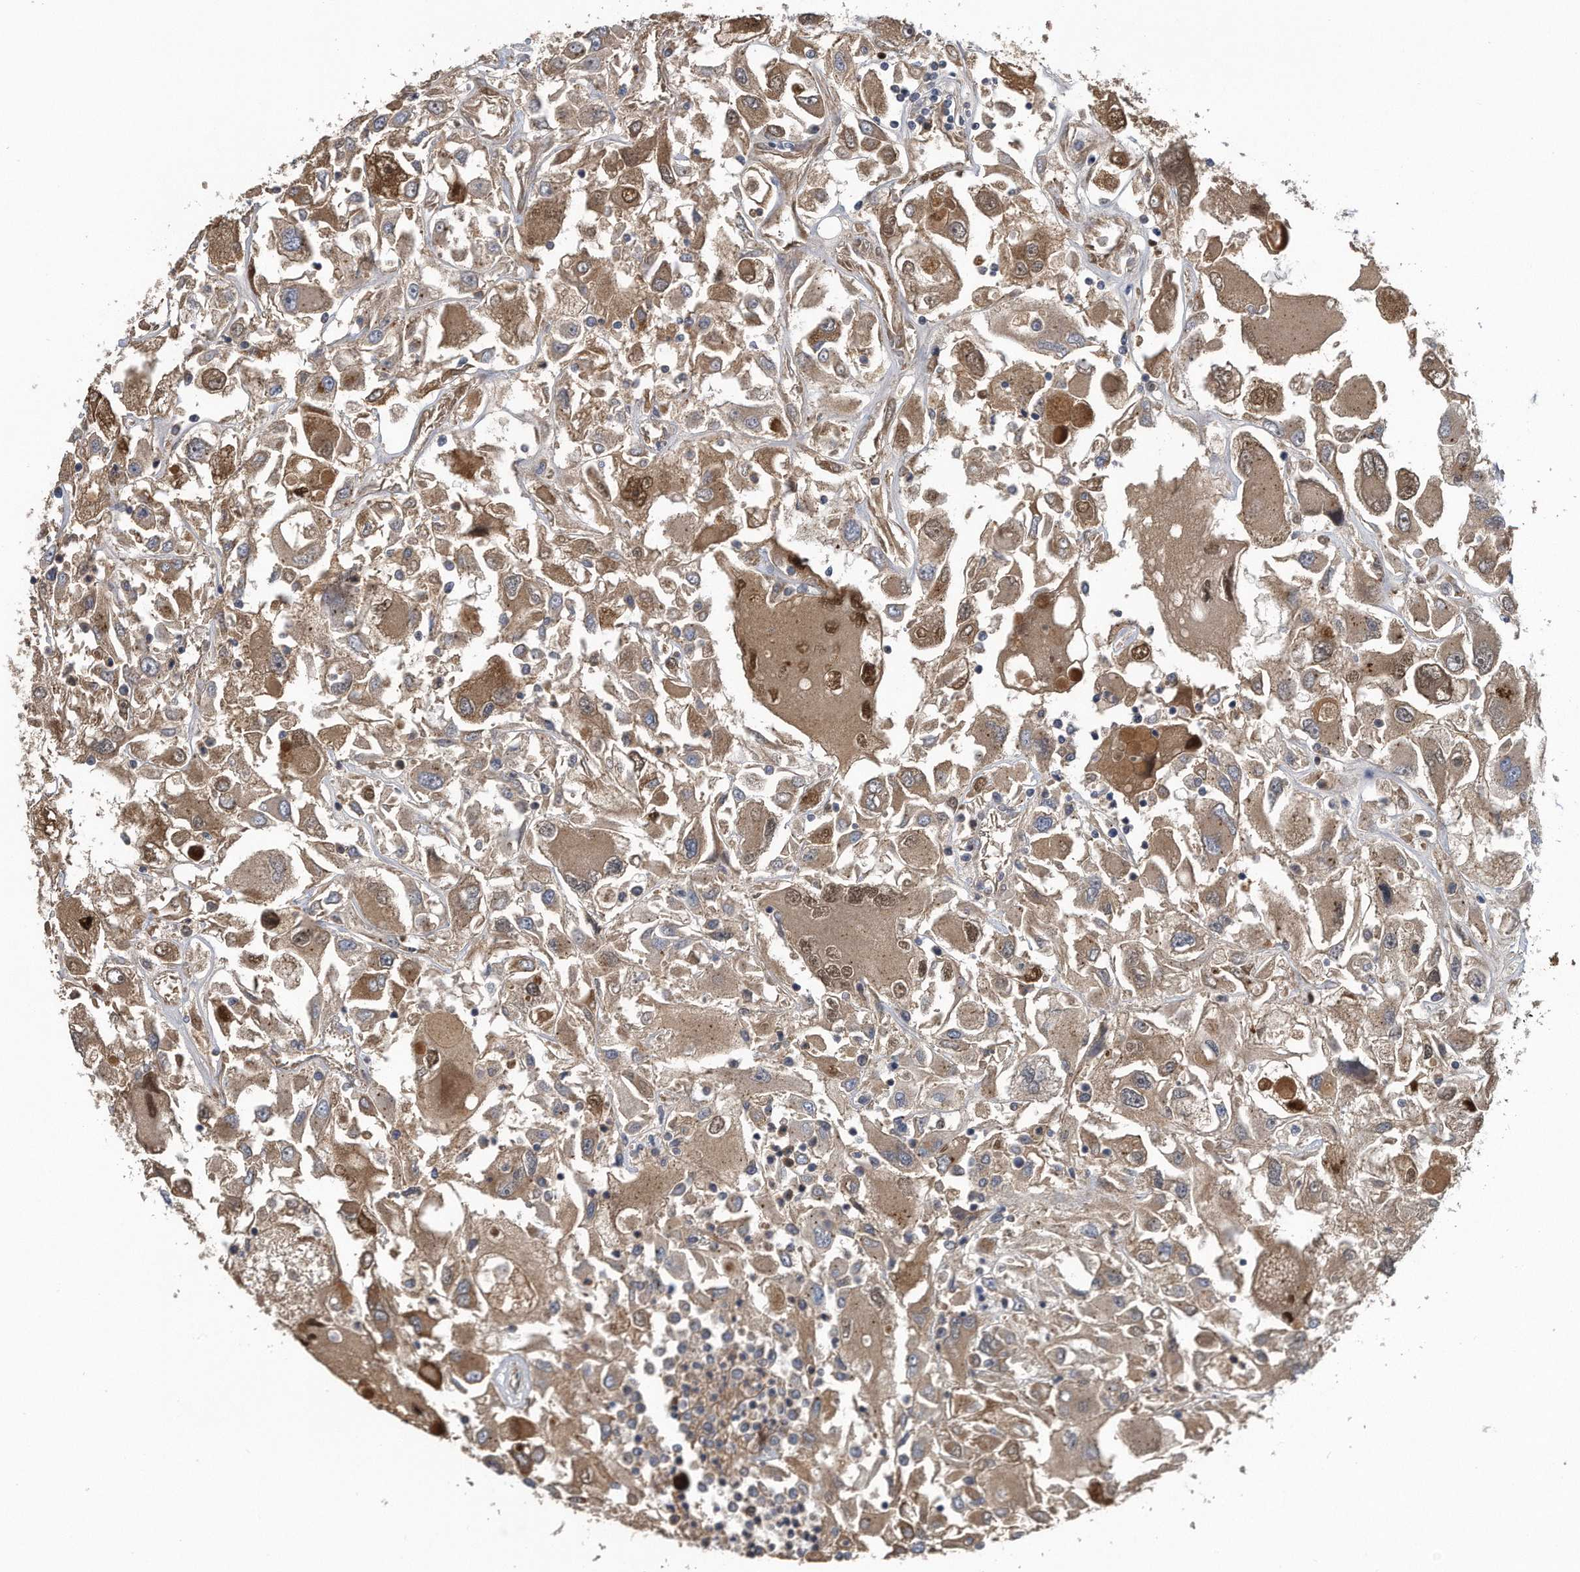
{"staining": {"intensity": "moderate", "quantity": ">75%", "location": "cytoplasmic/membranous"}, "tissue": "renal cancer", "cell_type": "Tumor cells", "image_type": "cancer", "snomed": [{"axis": "morphology", "description": "Adenocarcinoma, NOS"}, {"axis": "topography", "description": "Kidney"}], "caption": "Protein expression analysis of adenocarcinoma (renal) demonstrates moderate cytoplasmic/membranous positivity in about >75% of tumor cells.", "gene": "ZNF79", "patient": {"sex": "female", "age": 52}}